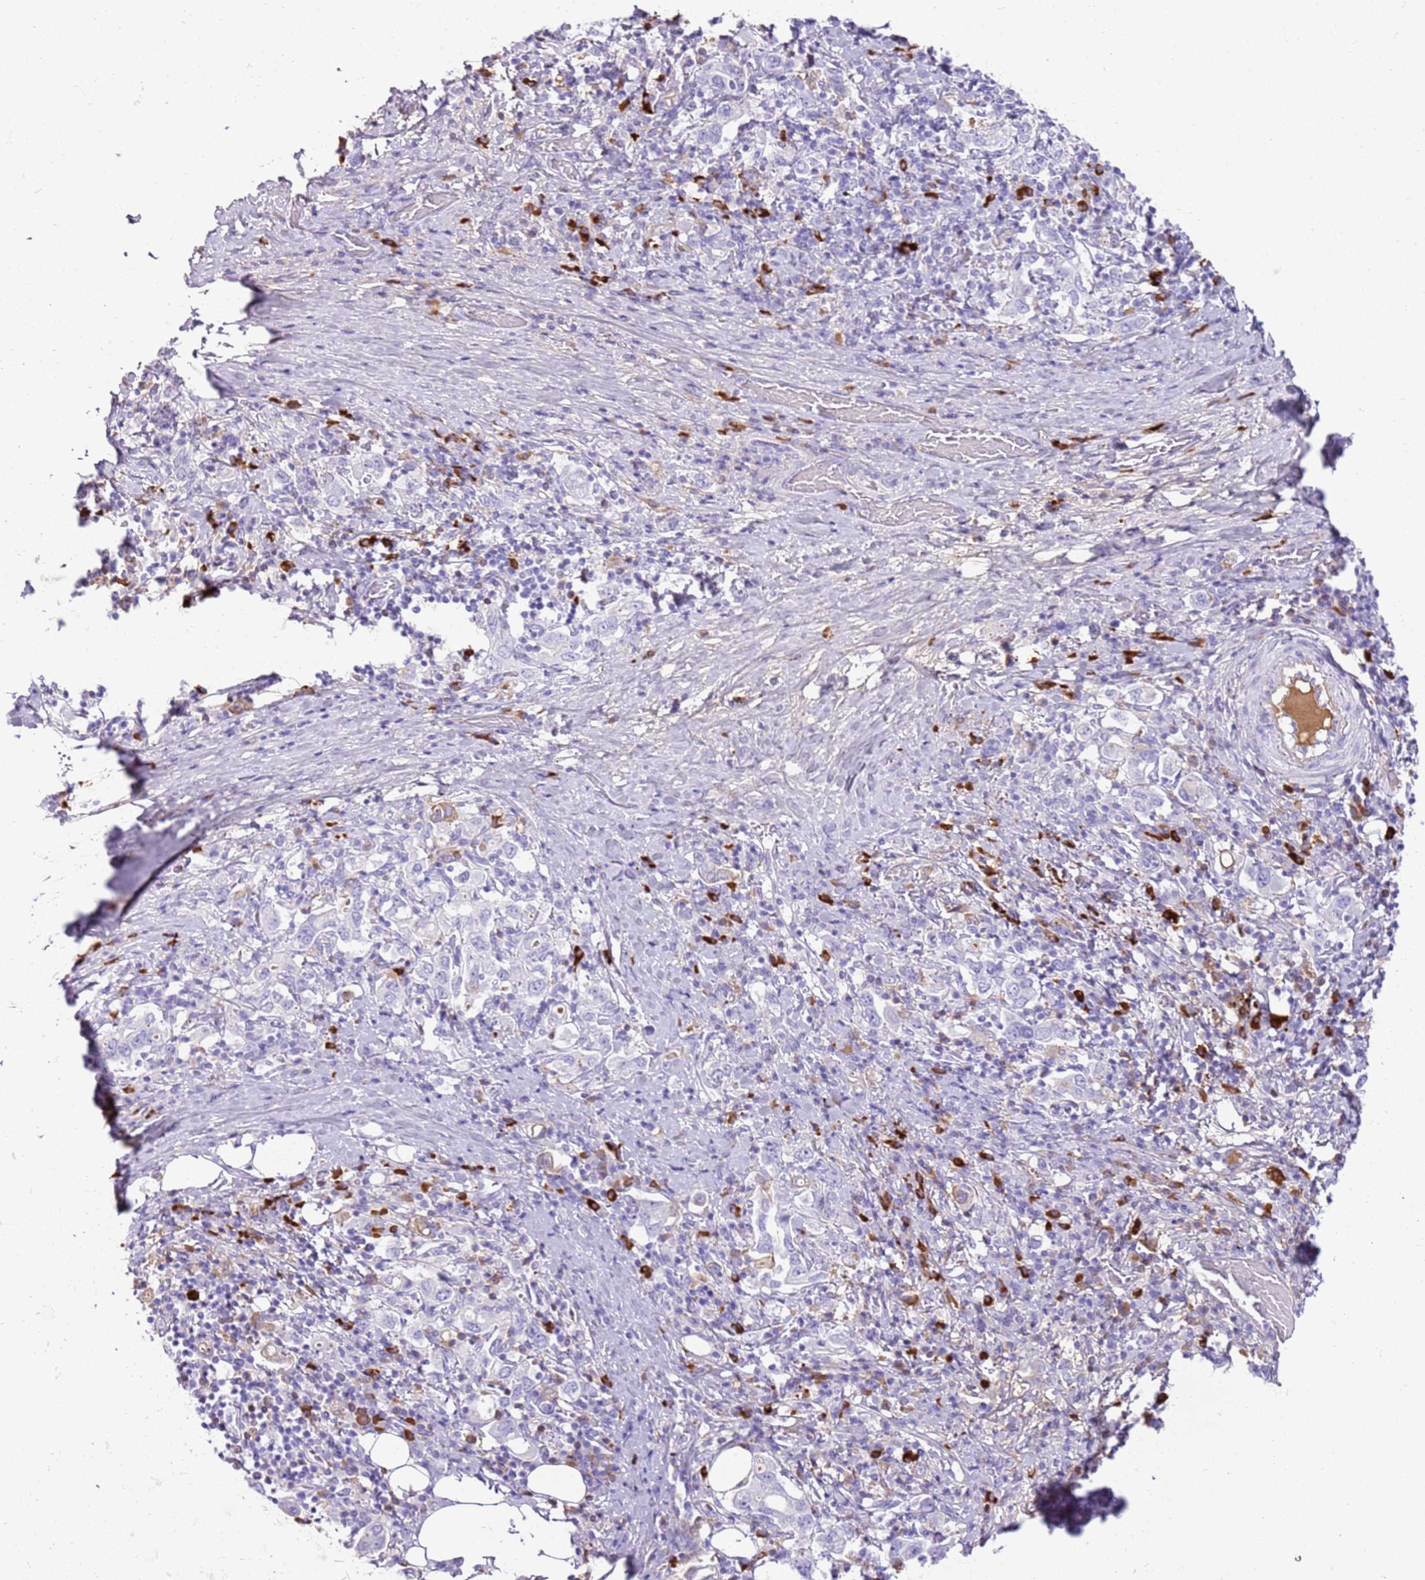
{"staining": {"intensity": "negative", "quantity": "none", "location": "none"}, "tissue": "stomach cancer", "cell_type": "Tumor cells", "image_type": "cancer", "snomed": [{"axis": "morphology", "description": "Adenocarcinoma, NOS"}, {"axis": "topography", "description": "Stomach, upper"}, {"axis": "topography", "description": "Stomach"}], "caption": "Tumor cells show no significant protein expression in stomach adenocarcinoma. (Stains: DAB IHC with hematoxylin counter stain, Microscopy: brightfield microscopy at high magnification).", "gene": "IGKV3D-11", "patient": {"sex": "male", "age": 62}}